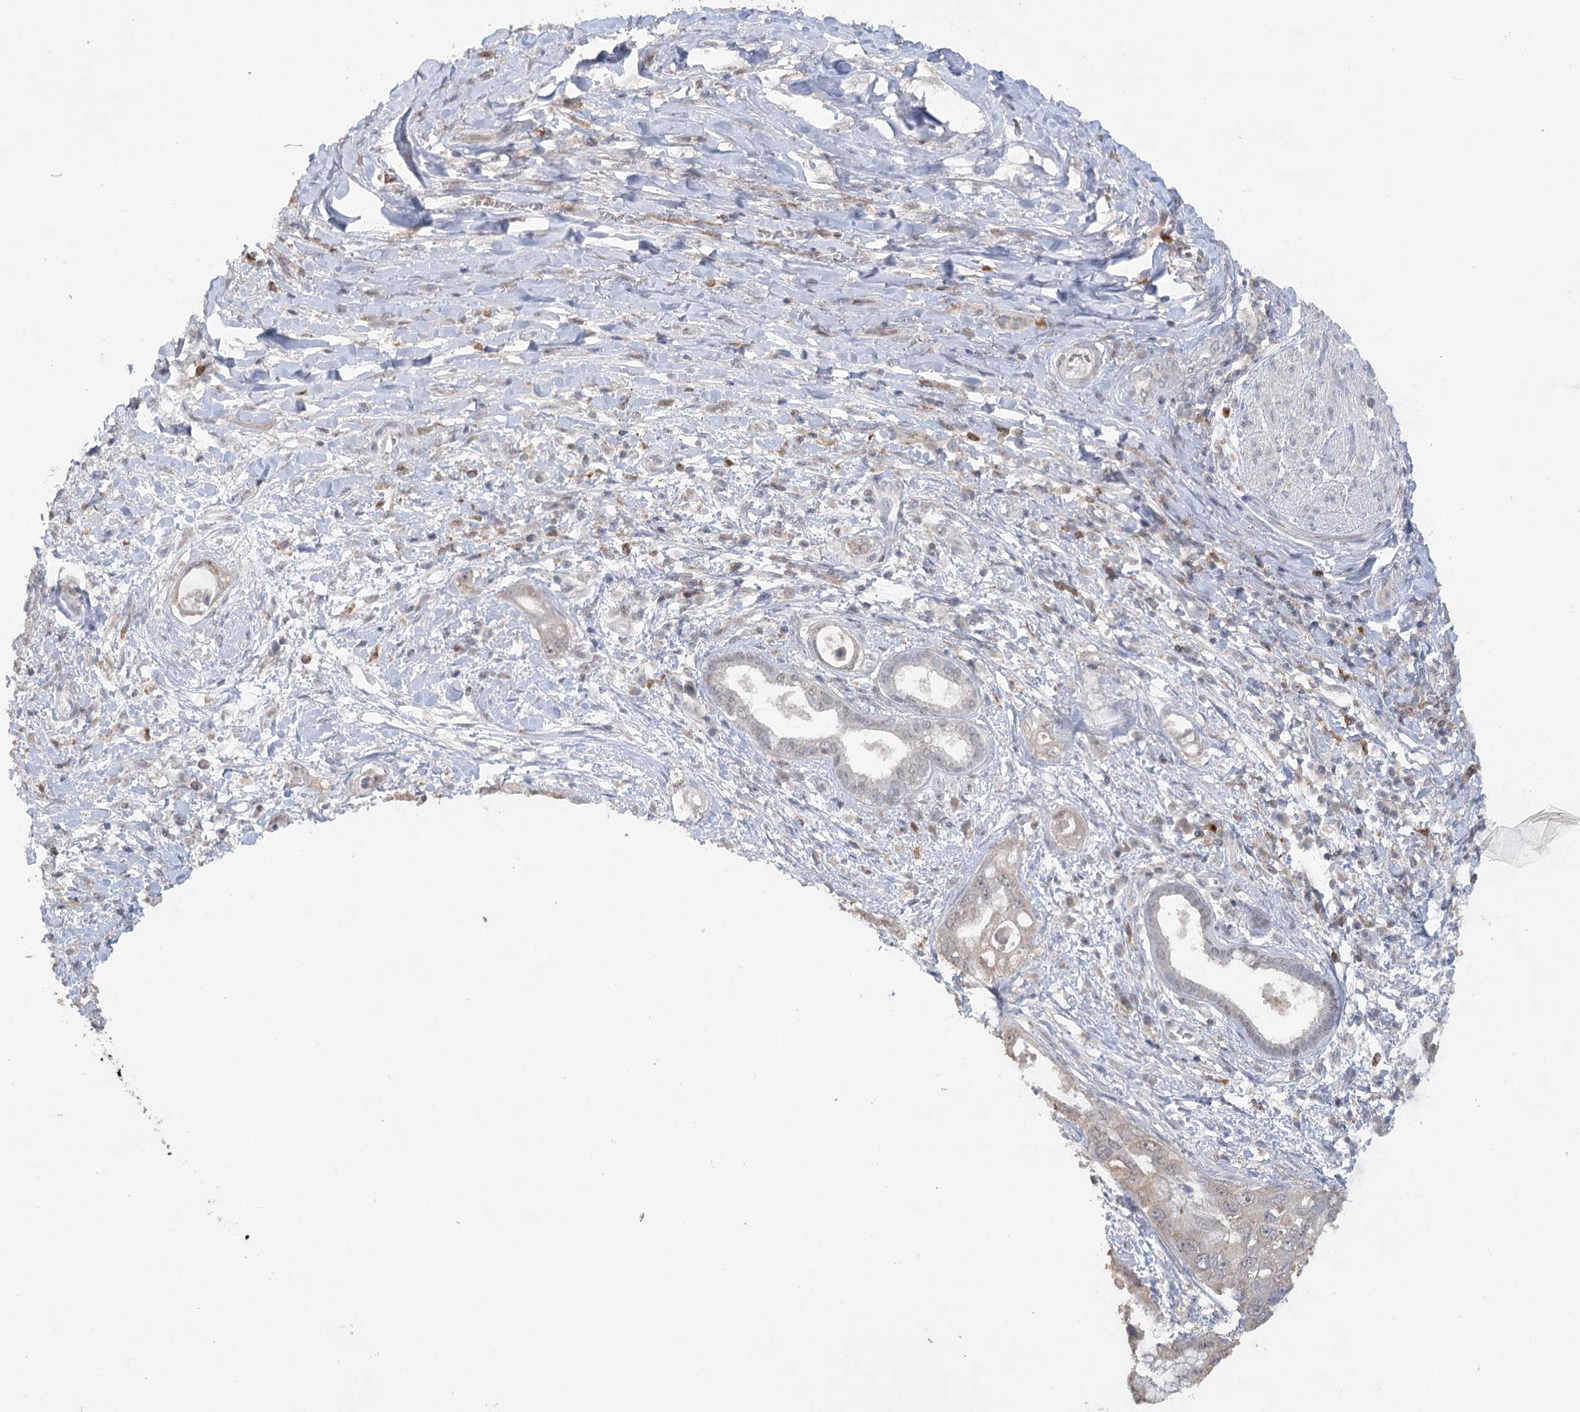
{"staining": {"intensity": "weak", "quantity": "<25%", "location": "cytoplasmic/membranous"}, "tissue": "pancreatic cancer", "cell_type": "Tumor cells", "image_type": "cancer", "snomed": [{"axis": "morphology", "description": "Inflammation, NOS"}, {"axis": "morphology", "description": "Adenocarcinoma, NOS"}, {"axis": "topography", "description": "Pancreas"}], "caption": "There is no significant staining in tumor cells of pancreatic cancer.", "gene": "TRAF3IP1", "patient": {"sex": "female", "age": 56}}